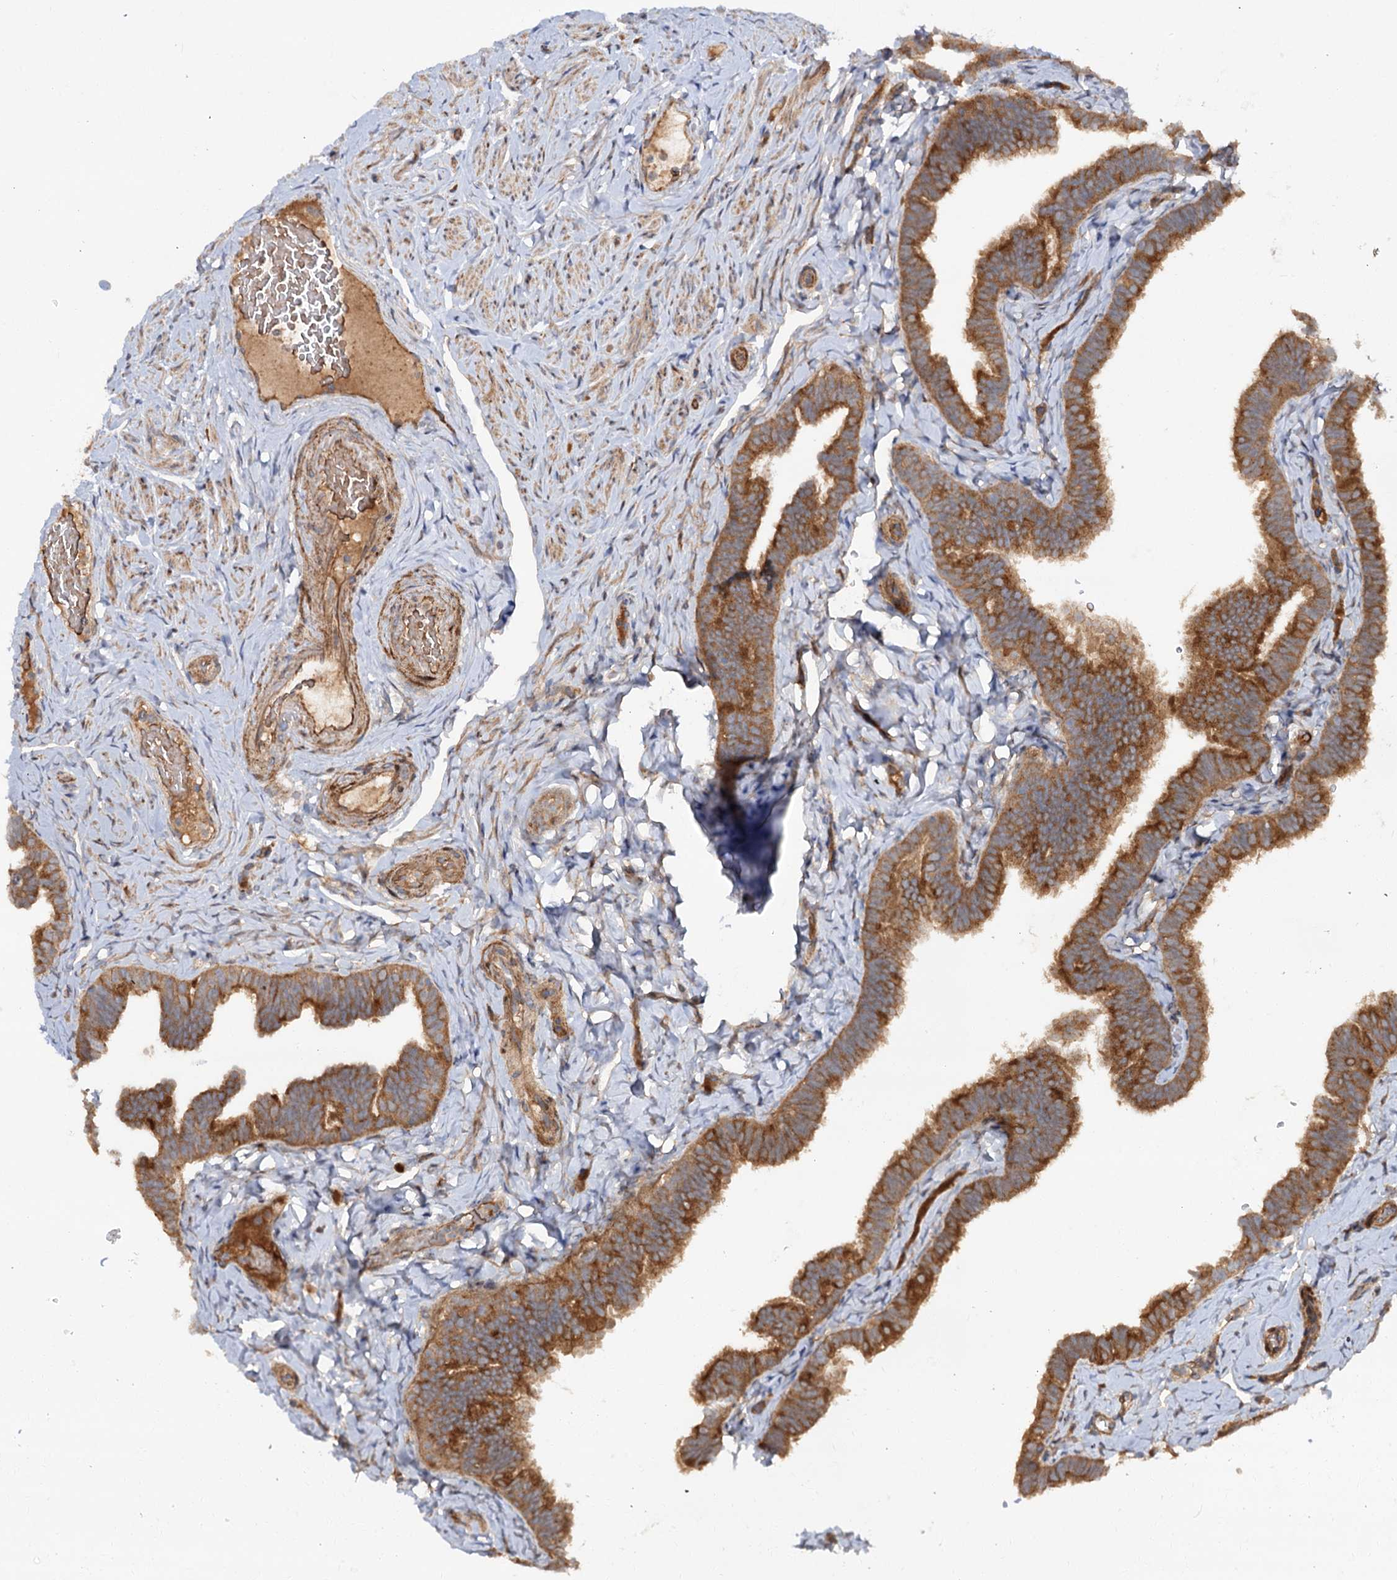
{"staining": {"intensity": "moderate", "quantity": ">75%", "location": "cytoplasmic/membranous"}, "tissue": "fallopian tube", "cell_type": "Glandular cells", "image_type": "normal", "snomed": [{"axis": "morphology", "description": "Normal tissue, NOS"}, {"axis": "topography", "description": "Fallopian tube"}], "caption": "Protein analysis of benign fallopian tube reveals moderate cytoplasmic/membranous positivity in about >75% of glandular cells.", "gene": "ADGRG4", "patient": {"sex": "female", "age": 65}}